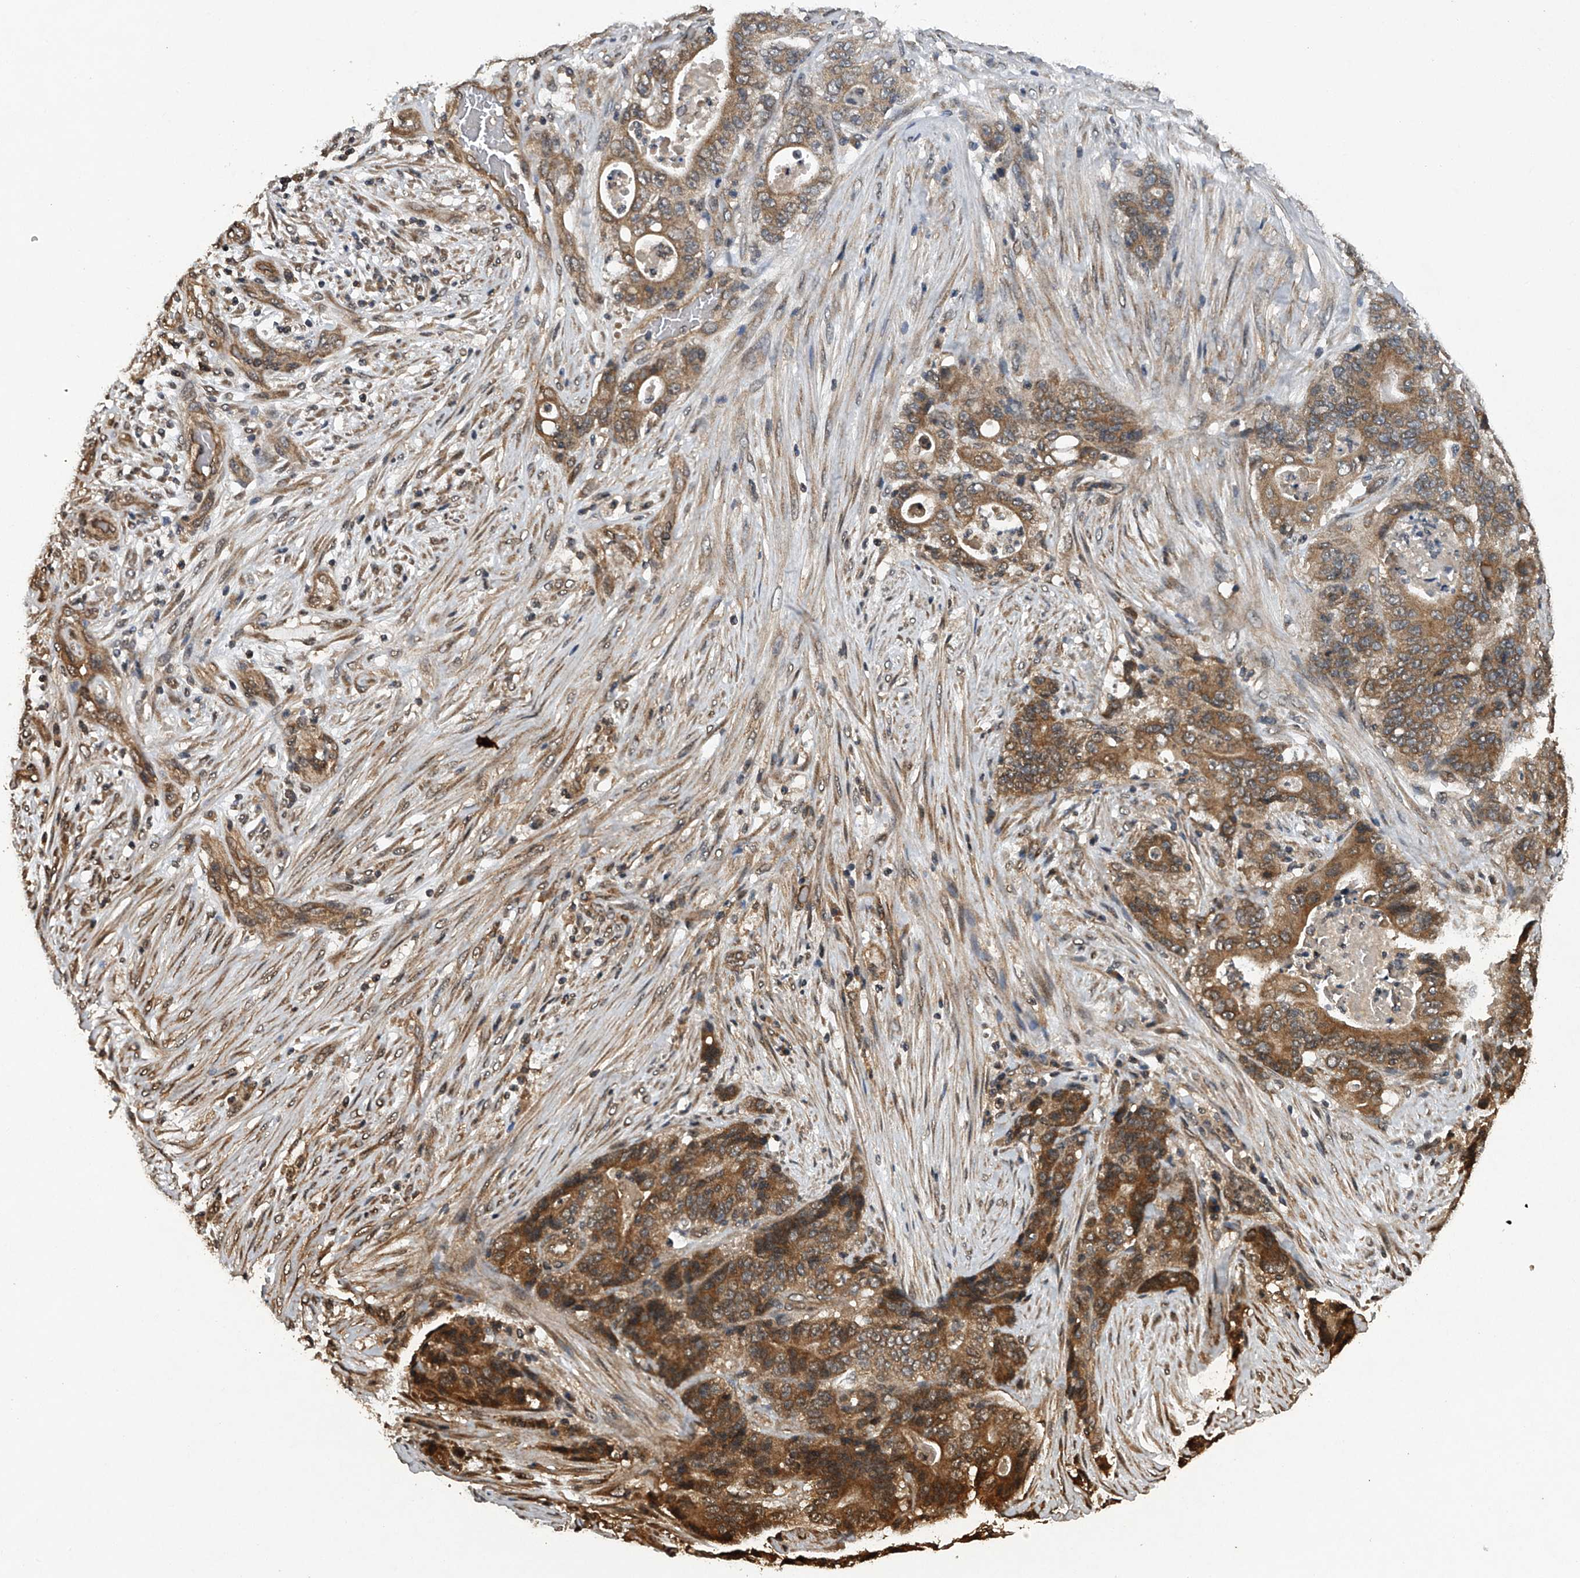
{"staining": {"intensity": "moderate", "quantity": ">75%", "location": "cytoplasmic/membranous"}, "tissue": "stomach cancer", "cell_type": "Tumor cells", "image_type": "cancer", "snomed": [{"axis": "morphology", "description": "Adenocarcinoma, NOS"}, {"axis": "topography", "description": "Stomach"}], "caption": "A medium amount of moderate cytoplasmic/membranous staining is appreciated in about >75% of tumor cells in stomach cancer (adenocarcinoma) tissue.", "gene": "RNF5", "patient": {"sex": "female", "age": 73}}